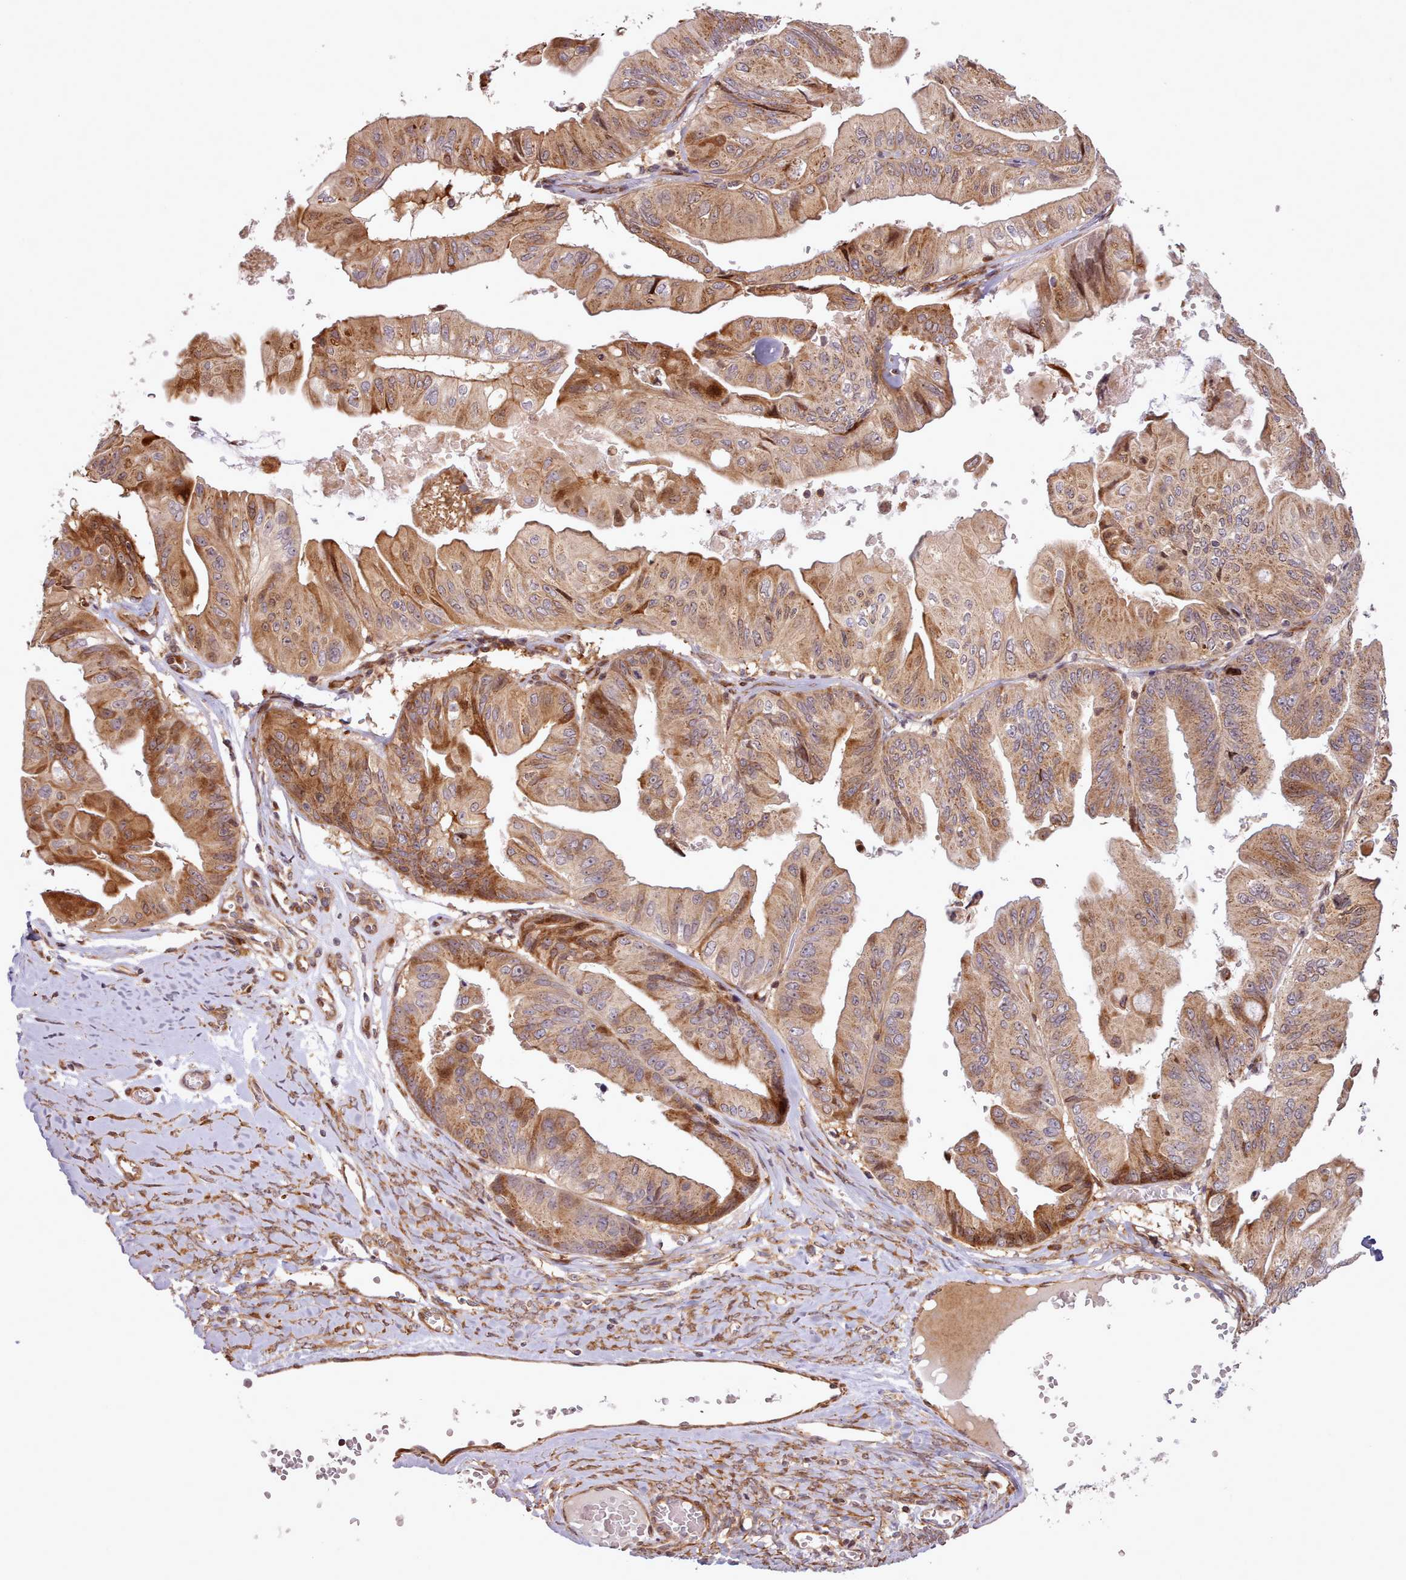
{"staining": {"intensity": "strong", "quantity": "25%-75%", "location": "cytoplasmic/membranous,nuclear"}, "tissue": "ovarian cancer", "cell_type": "Tumor cells", "image_type": "cancer", "snomed": [{"axis": "morphology", "description": "Cystadenocarcinoma, mucinous, NOS"}, {"axis": "topography", "description": "Ovary"}], "caption": "DAB (3,3'-diaminobenzidine) immunohistochemical staining of human mucinous cystadenocarcinoma (ovarian) demonstrates strong cytoplasmic/membranous and nuclear protein expression in about 25%-75% of tumor cells. (Brightfield microscopy of DAB IHC at high magnification).", "gene": "NLRP7", "patient": {"sex": "female", "age": 61}}